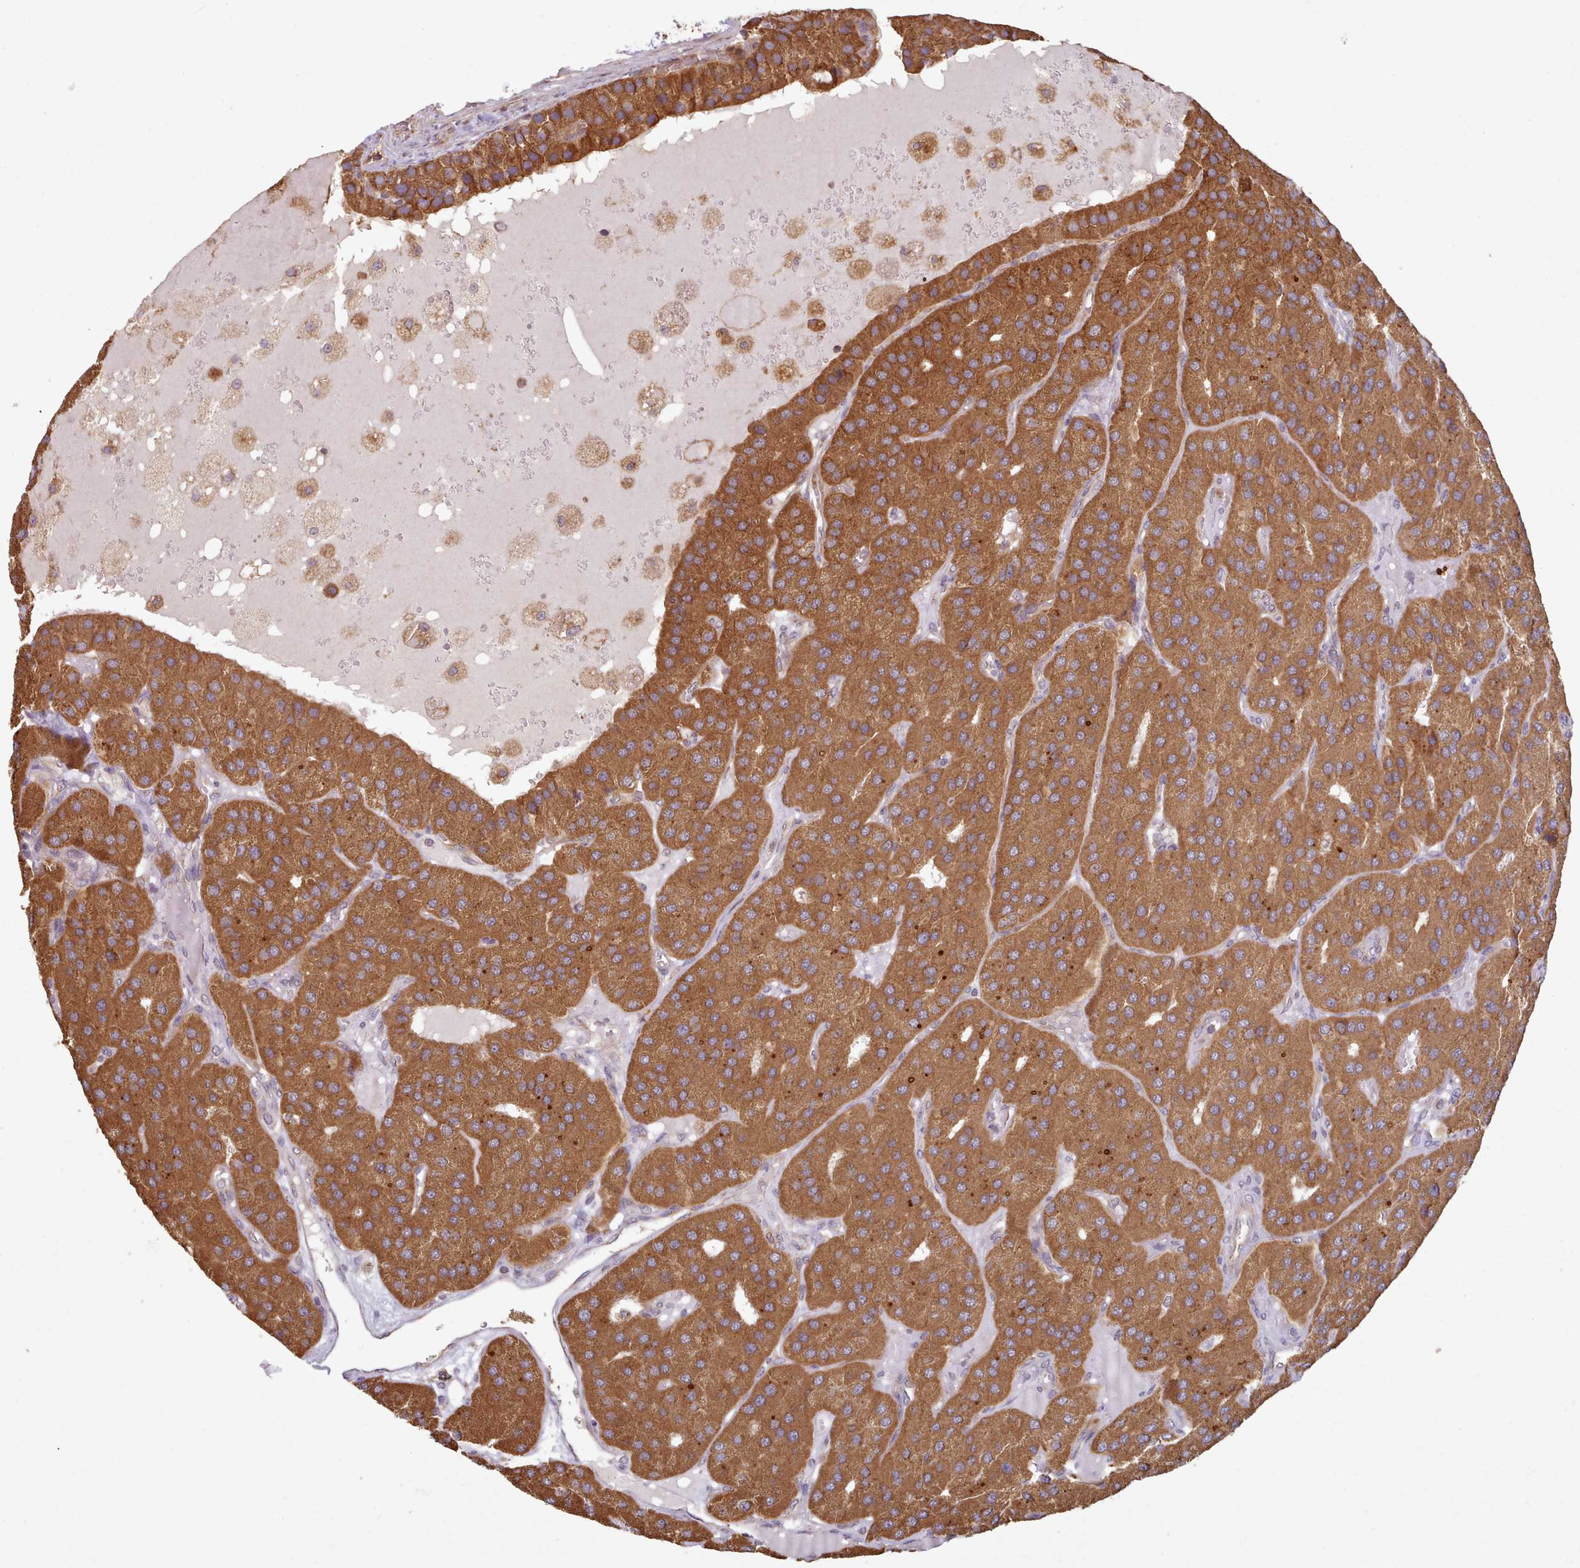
{"staining": {"intensity": "moderate", "quantity": ">75%", "location": "cytoplasmic/membranous"}, "tissue": "parathyroid gland", "cell_type": "Glandular cells", "image_type": "normal", "snomed": [{"axis": "morphology", "description": "Normal tissue, NOS"}, {"axis": "morphology", "description": "Adenoma, NOS"}, {"axis": "topography", "description": "Parathyroid gland"}], "caption": "A high-resolution photomicrograph shows IHC staining of normal parathyroid gland, which displays moderate cytoplasmic/membranous expression in approximately >75% of glandular cells.", "gene": "CRYBG1", "patient": {"sex": "female", "age": 86}}